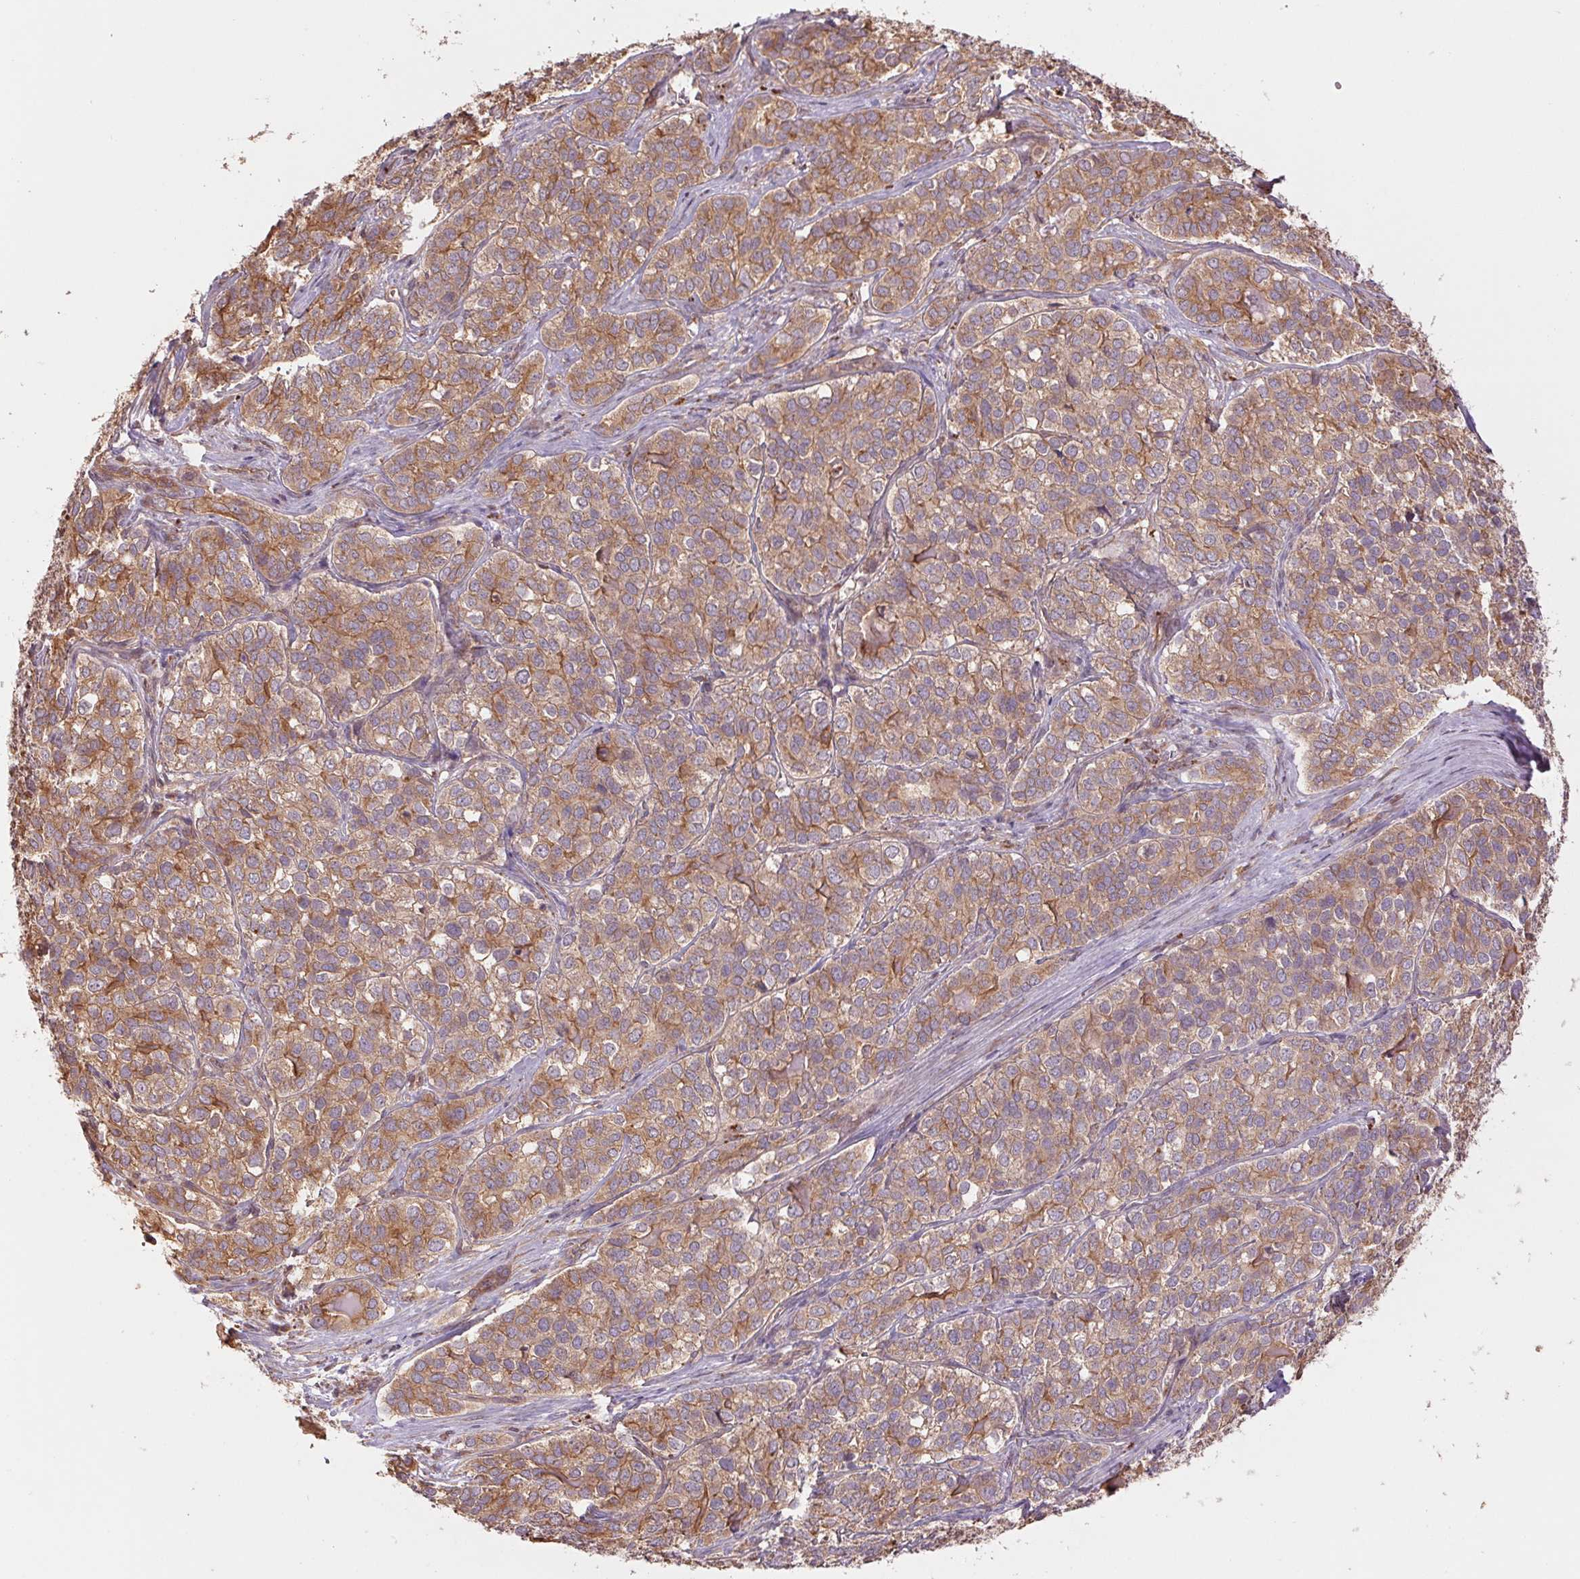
{"staining": {"intensity": "moderate", "quantity": ">75%", "location": "cytoplasmic/membranous"}, "tissue": "liver cancer", "cell_type": "Tumor cells", "image_type": "cancer", "snomed": [{"axis": "morphology", "description": "Cholangiocarcinoma"}, {"axis": "topography", "description": "Liver"}], "caption": "An image of human liver cancer stained for a protein shows moderate cytoplasmic/membranous brown staining in tumor cells.", "gene": "TUBA3D", "patient": {"sex": "male", "age": 56}}